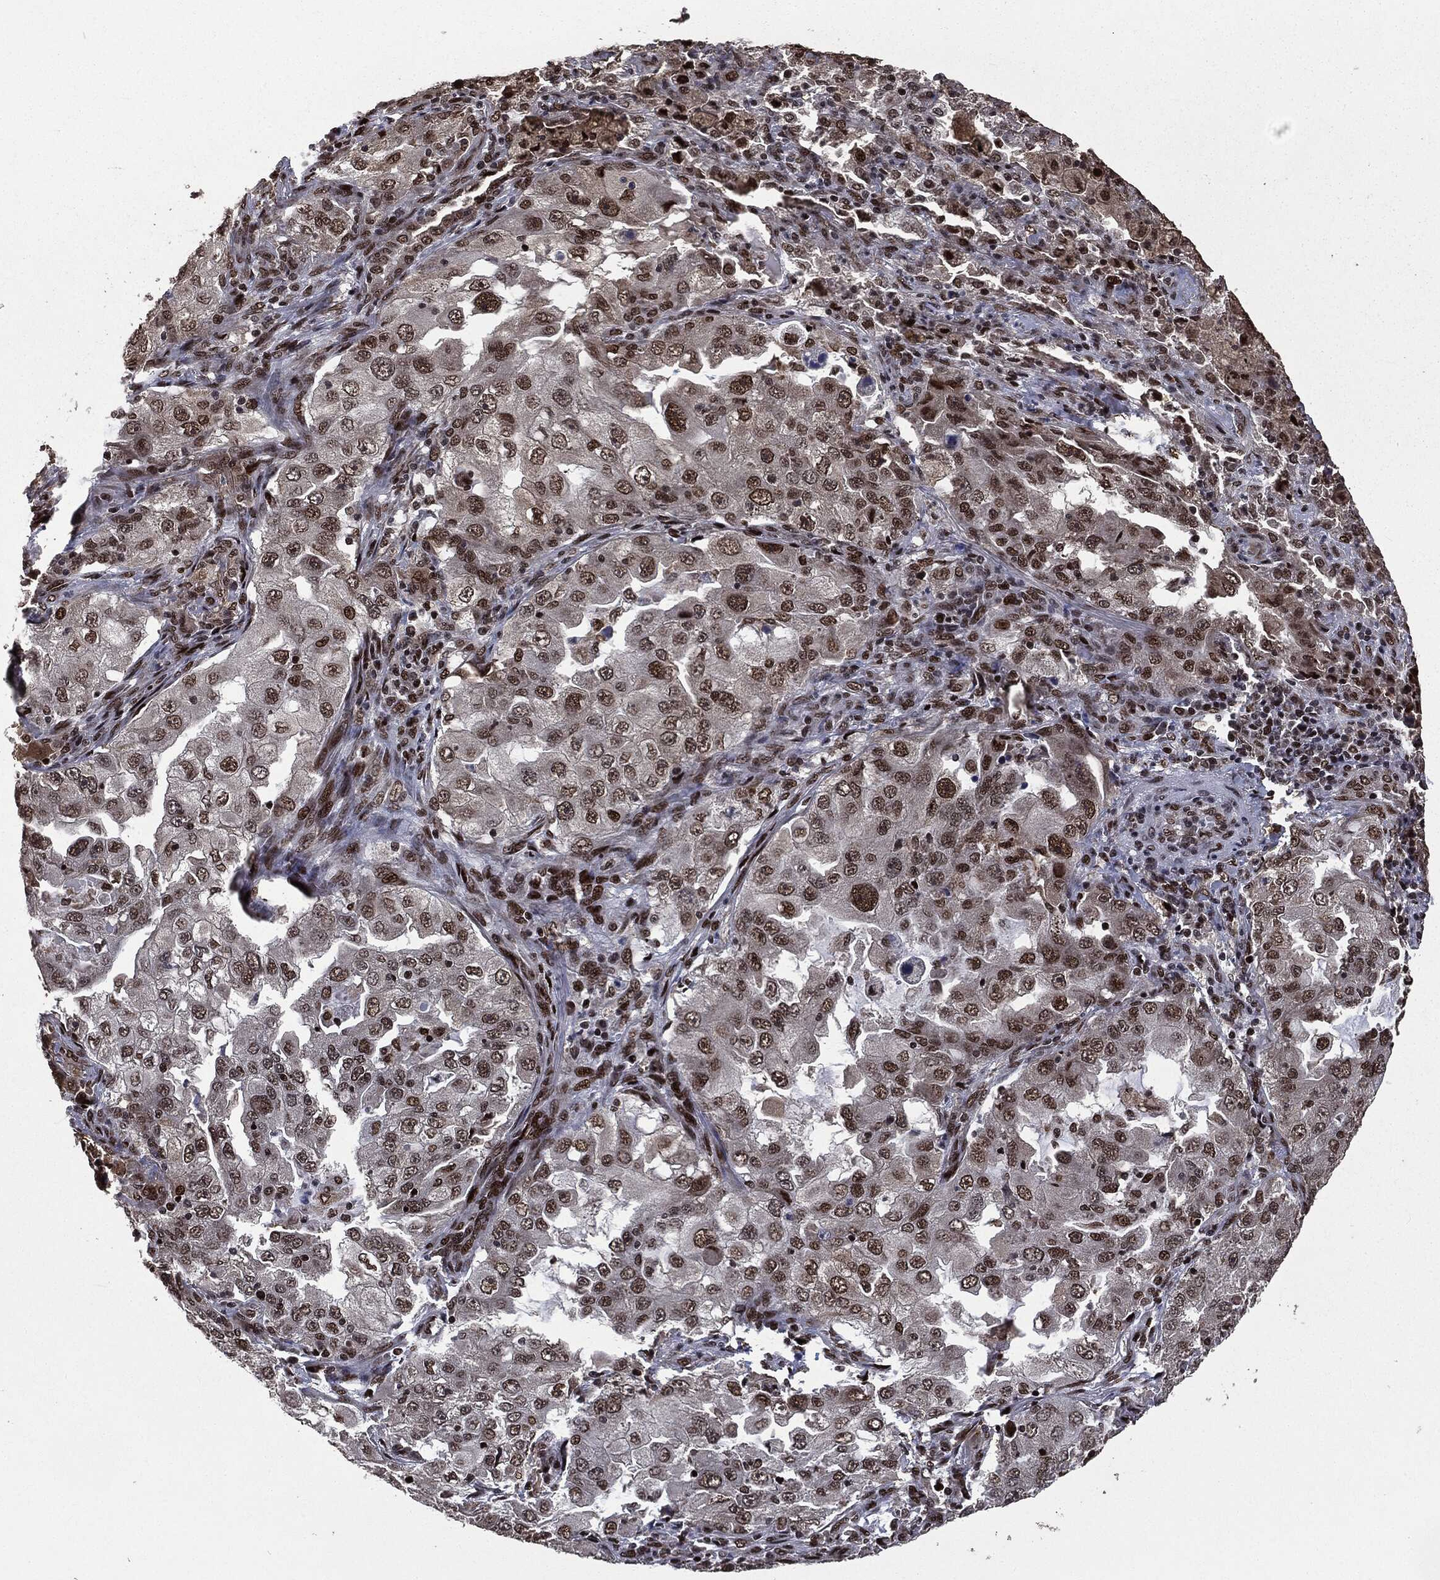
{"staining": {"intensity": "strong", "quantity": "25%-75%", "location": "nuclear"}, "tissue": "lung cancer", "cell_type": "Tumor cells", "image_type": "cancer", "snomed": [{"axis": "morphology", "description": "Adenocarcinoma, NOS"}, {"axis": "topography", "description": "Lung"}], "caption": "Lung cancer was stained to show a protein in brown. There is high levels of strong nuclear staining in approximately 25%-75% of tumor cells.", "gene": "DVL2", "patient": {"sex": "female", "age": 61}}